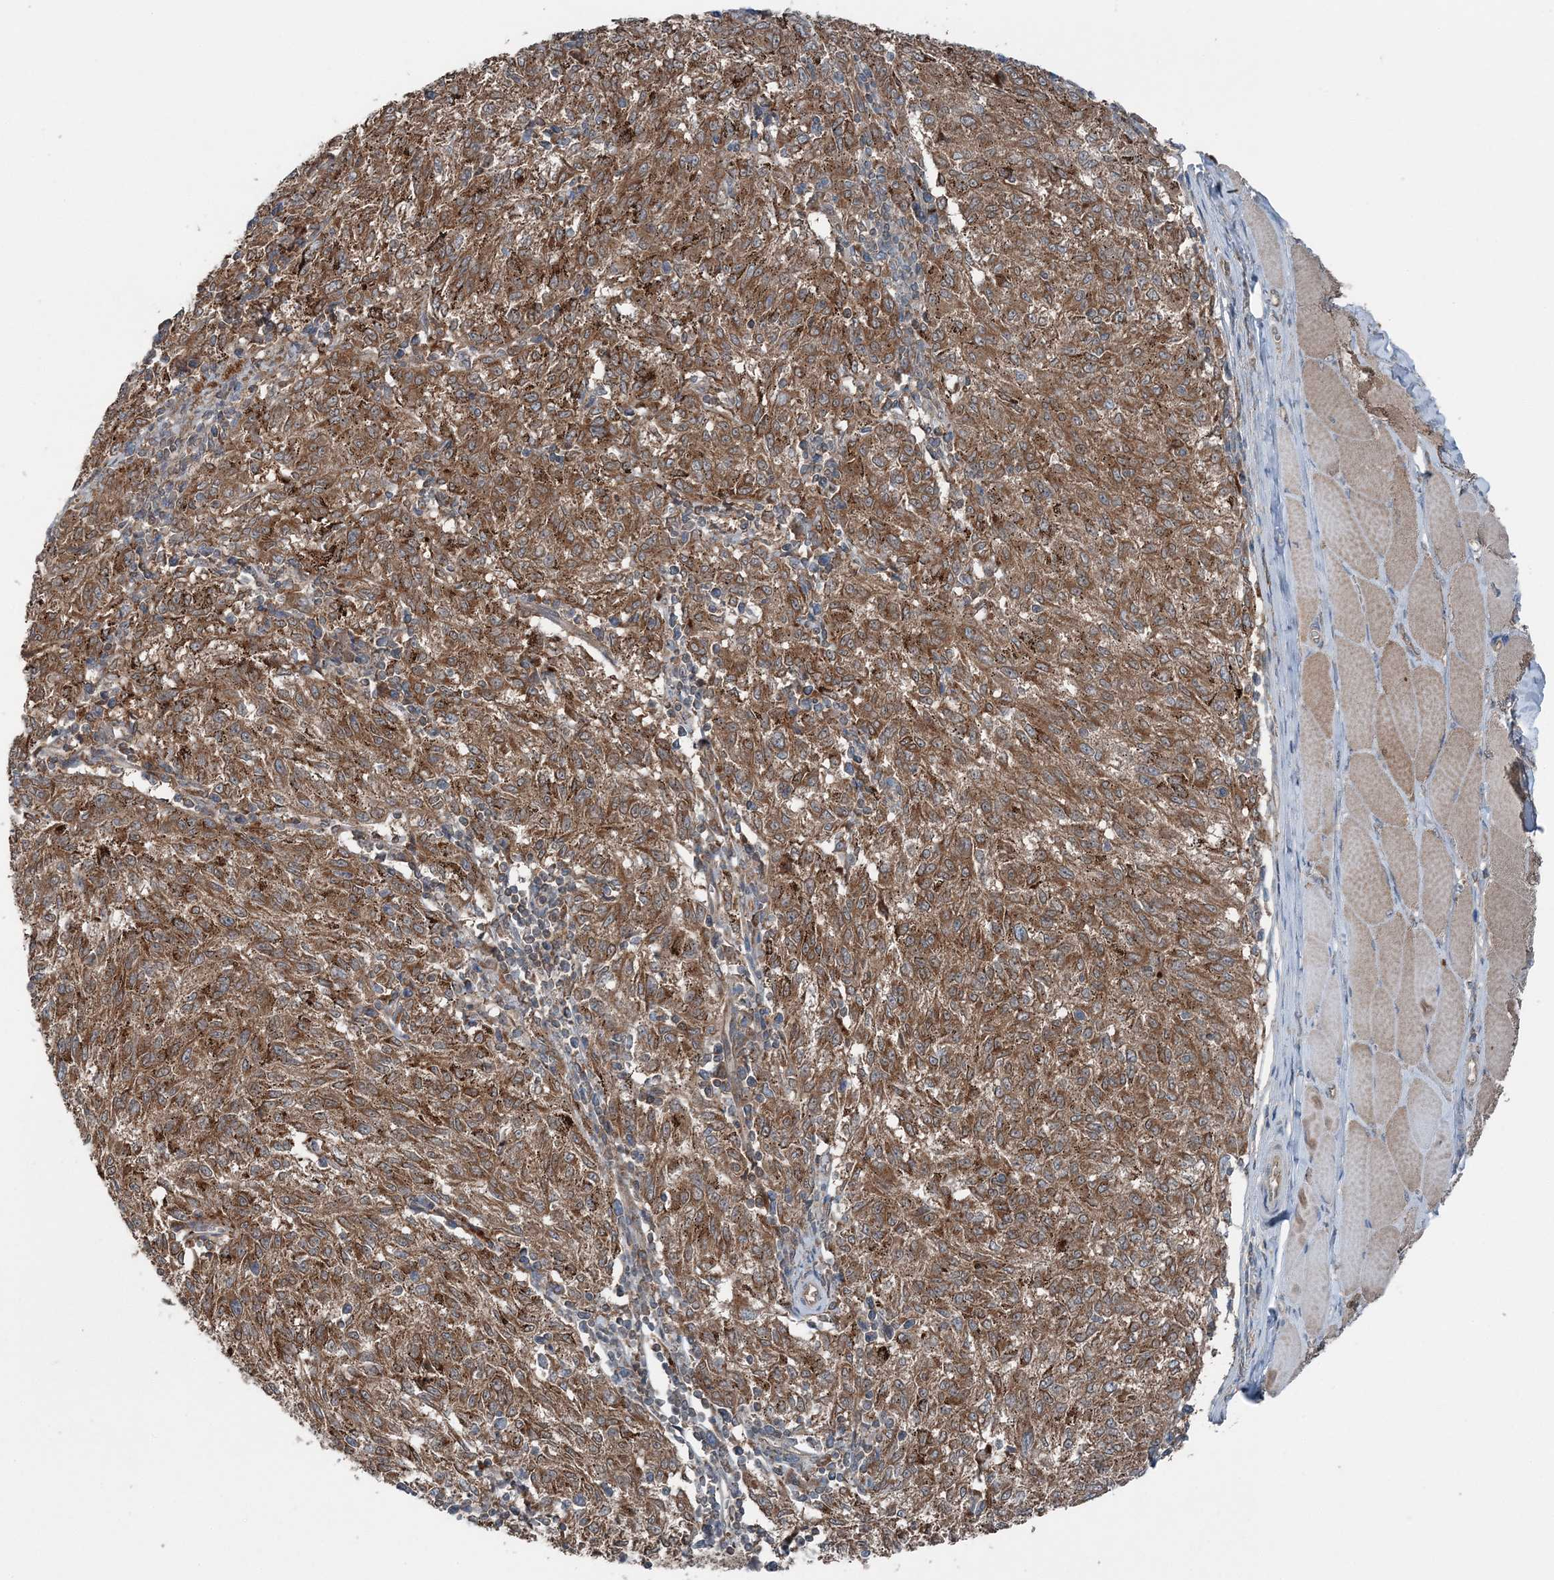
{"staining": {"intensity": "moderate", "quantity": ">75%", "location": "cytoplasmic/membranous"}, "tissue": "melanoma", "cell_type": "Tumor cells", "image_type": "cancer", "snomed": [{"axis": "morphology", "description": "Malignant melanoma, NOS"}, {"axis": "topography", "description": "Skin"}], "caption": "Human malignant melanoma stained with a brown dye demonstrates moderate cytoplasmic/membranous positive staining in about >75% of tumor cells.", "gene": "ASNSD1", "patient": {"sex": "female", "age": 72}}